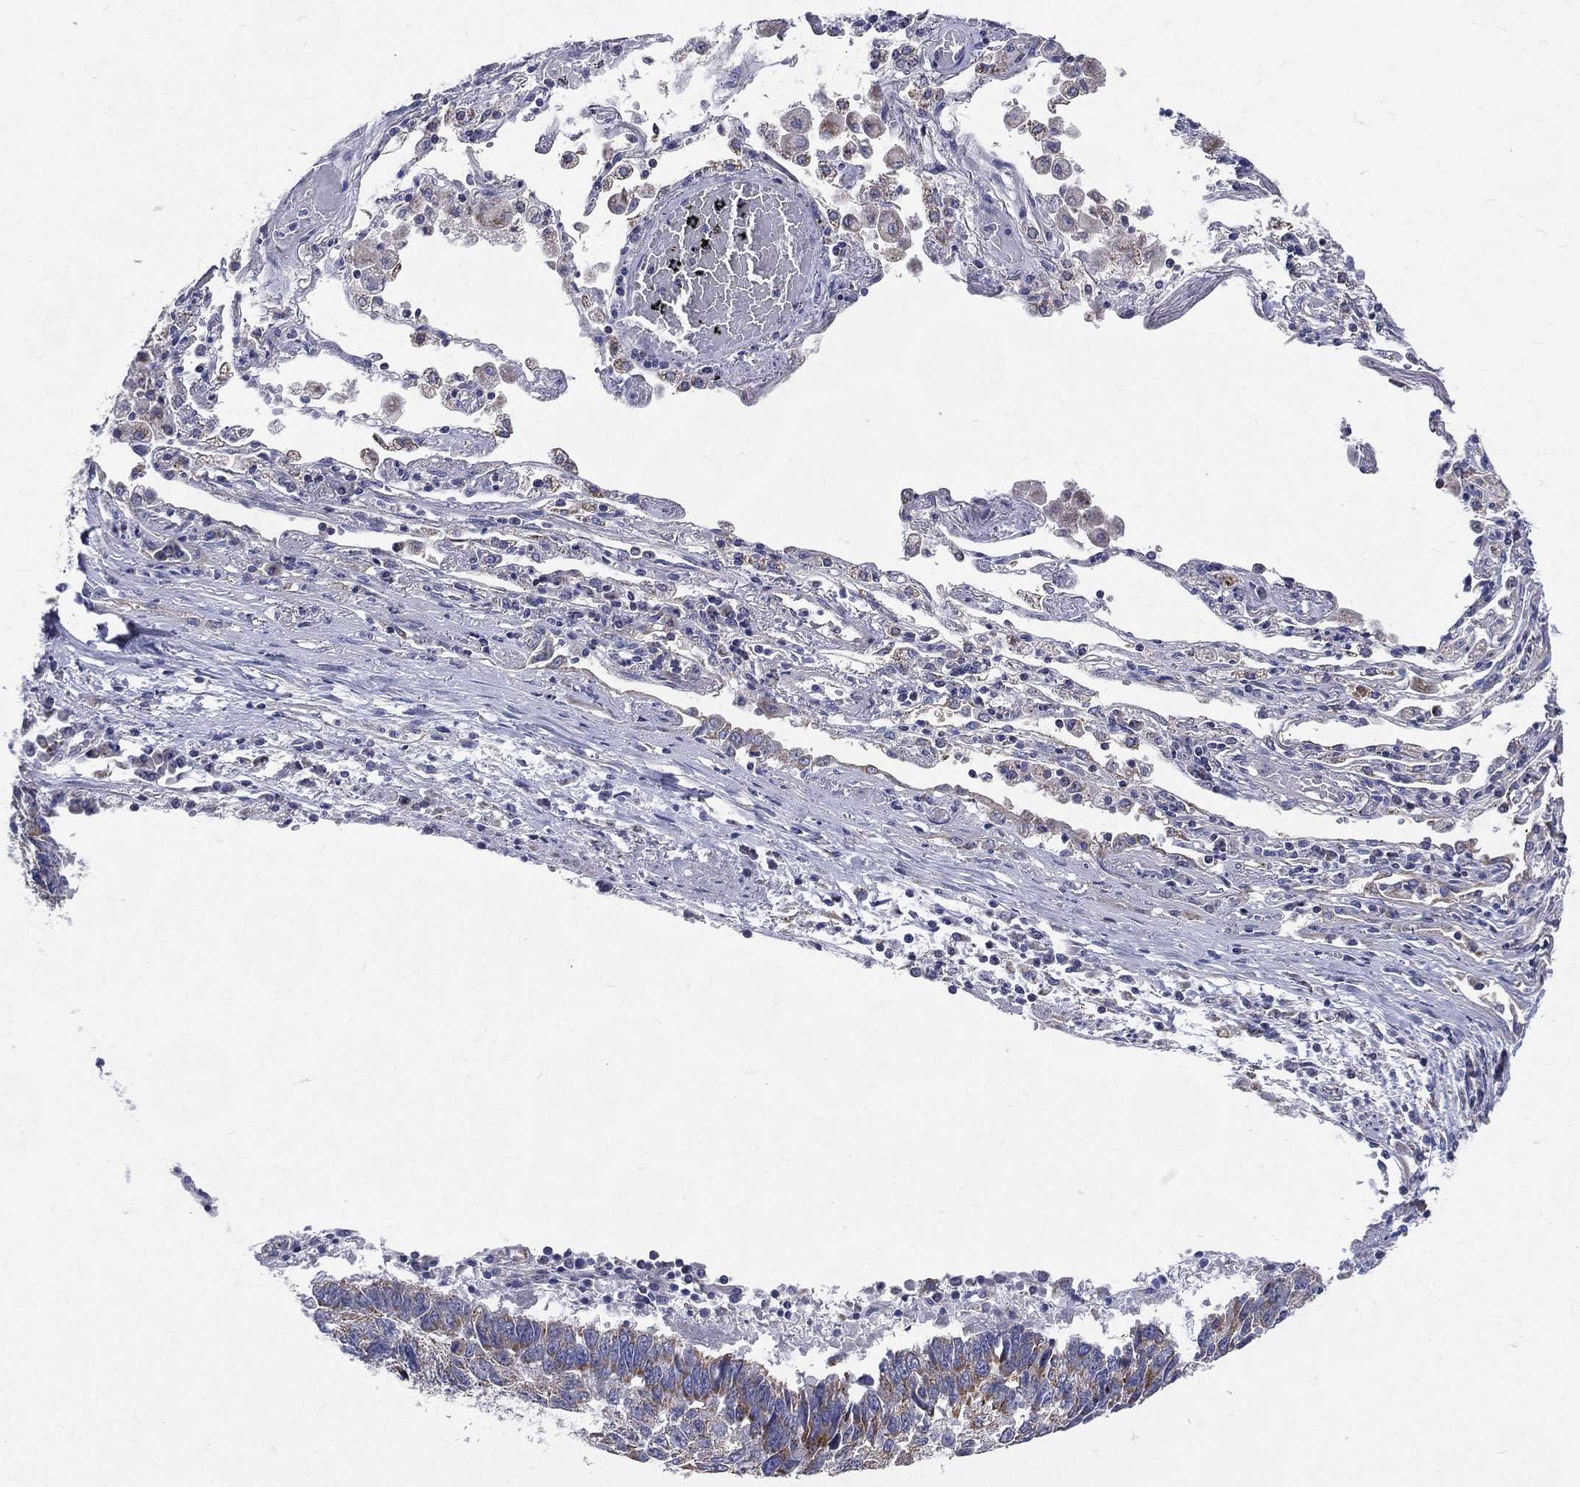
{"staining": {"intensity": "moderate", "quantity": "<25%", "location": "cytoplasmic/membranous"}, "tissue": "lung cancer", "cell_type": "Tumor cells", "image_type": "cancer", "snomed": [{"axis": "morphology", "description": "Squamous cell carcinoma, NOS"}, {"axis": "topography", "description": "Lung"}], "caption": "This micrograph demonstrates squamous cell carcinoma (lung) stained with IHC to label a protein in brown. The cytoplasmic/membranous of tumor cells show moderate positivity for the protein. Nuclei are counter-stained blue.", "gene": "PWWP3A", "patient": {"sex": "male", "age": 73}}